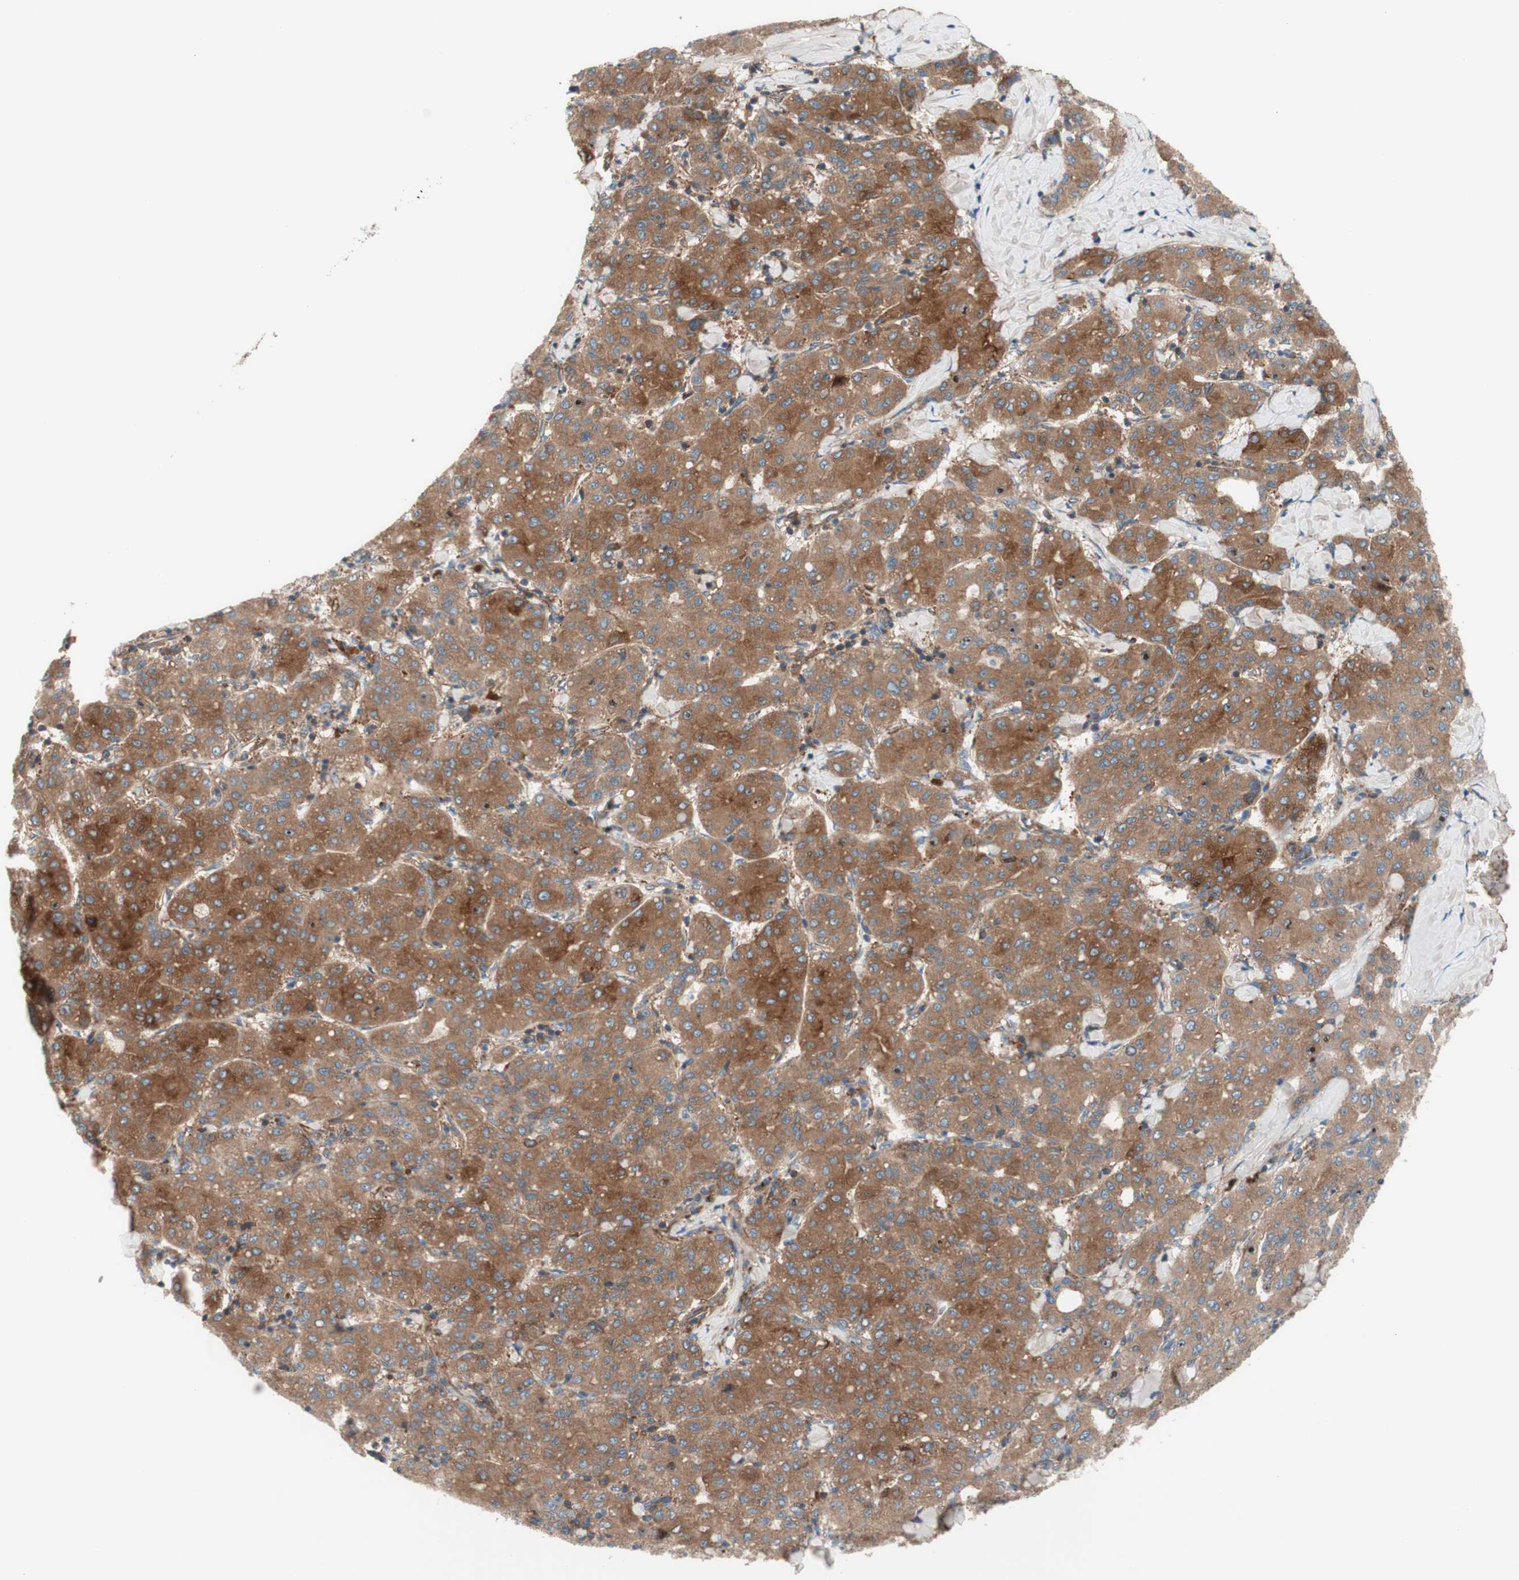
{"staining": {"intensity": "moderate", "quantity": ">75%", "location": "cytoplasmic/membranous"}, "tissue": "liver cancer", "cell_type": "Tumor cells", "image_type": "cancer", "snomed": [{"axis": "morphology", "description": "Carcinoma, Hepatocellular, NOS"}, {"axis": "topography", "description": "Liver"}], "caption": "An immunohistochemistry image of tumor tissue is shown. Protein staining in brown labels moderate cytoplasmic/membranous positivity in liver hepatocellular carcinoma within tumor cells.", "gene": "CCN4", "patient": {"sex": "male", "age": 65}}